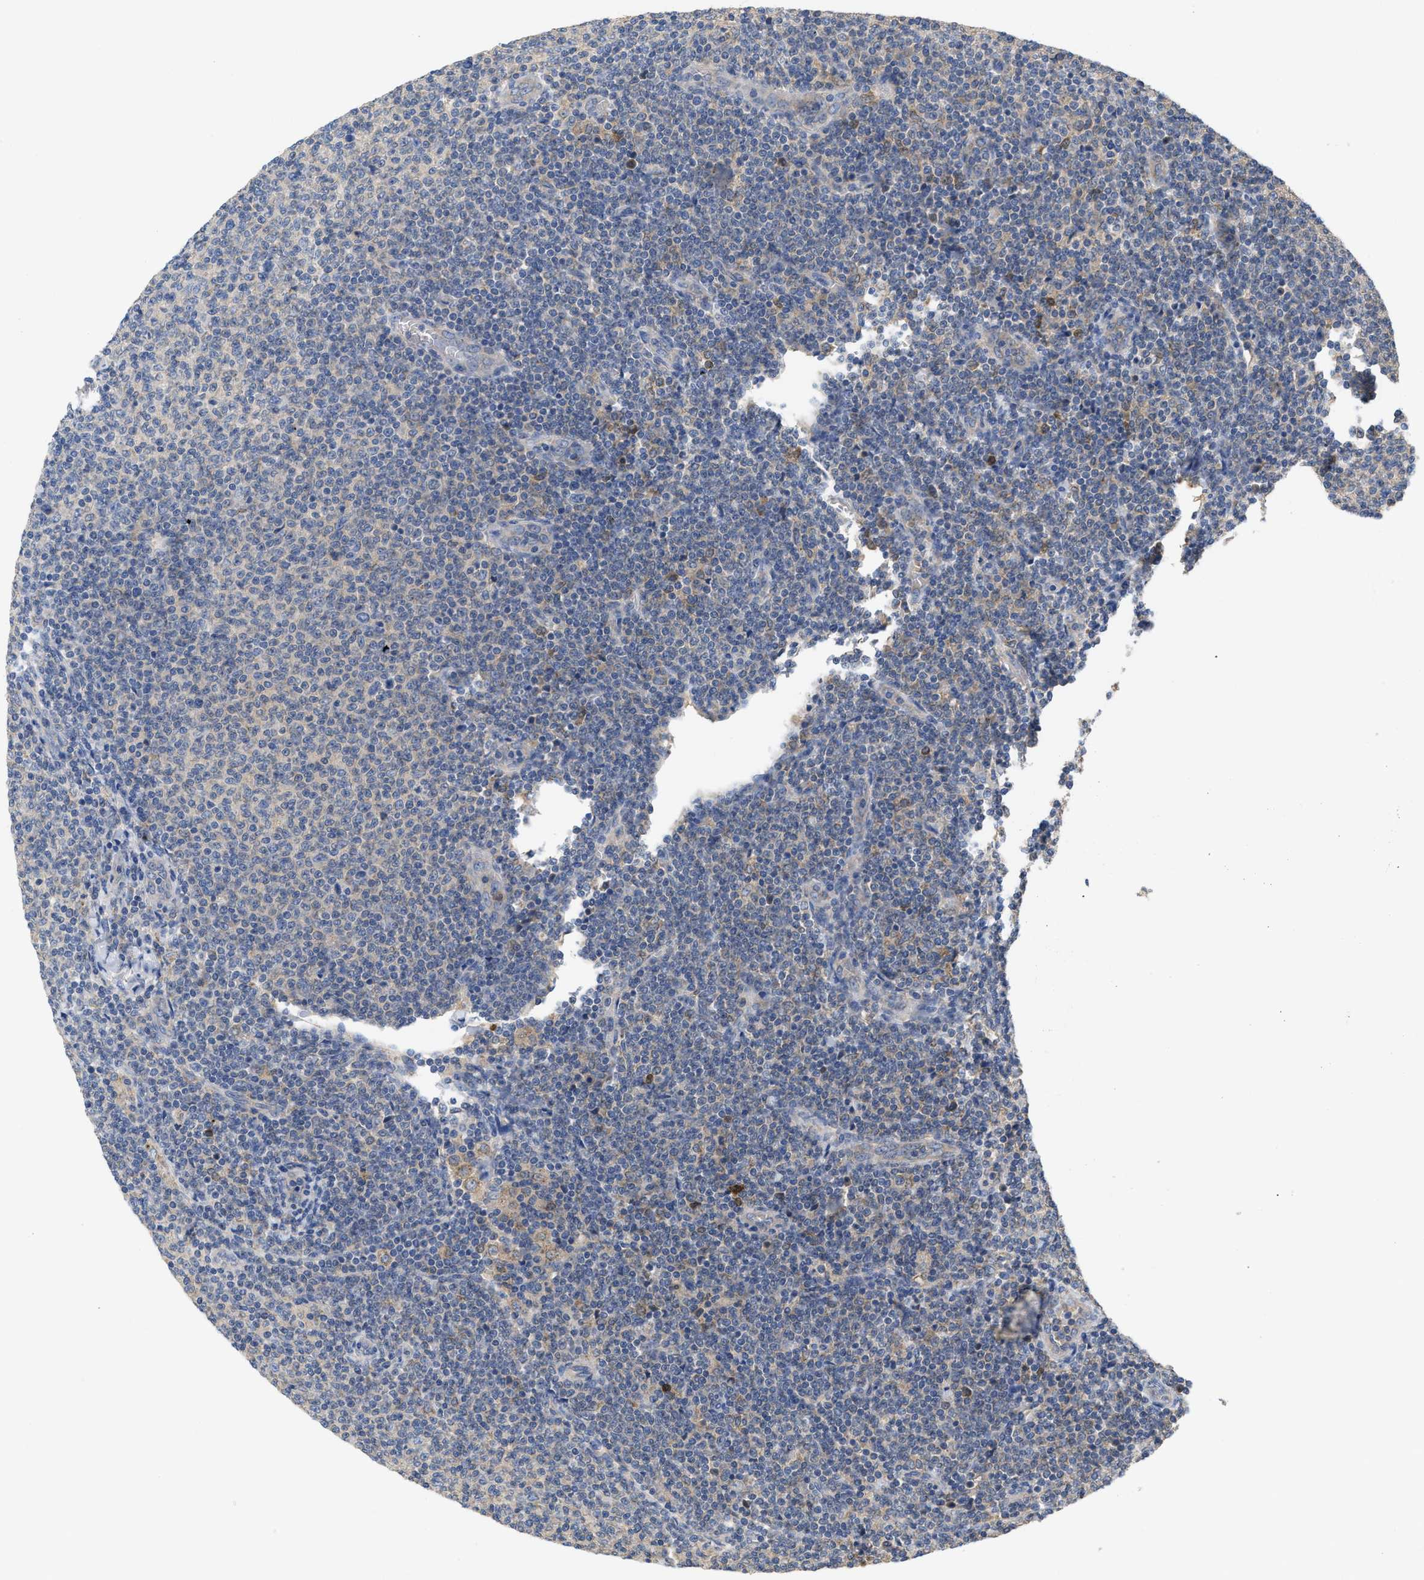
{"staining": {"intensity": "negative", "quantity": "none", "location": "none"}, "tissue": "lymphoma", "cell_type": "Tumor cells", "image_type": "cancer", "snomed": [{"axis": "morphology", "description": "Malignant lymphoma, non-Hodgkin's type, Low grade"}, {"axis": "topography", "description": "Lymph node"}], "caption": "IHC histopathology image of neoplastic tissue: human lymphoma stained with DAB reveals no significant protein positivity in tumor cells. The staining was performed using DAB (3,3'-diaminobenzidine) to visualize the protein expression in brown, while the nuclei were stained in blue with hematoxylin (Magnification: 20x).", "gene": "RNF216", "patient": {"sex": "male", "age": 66}}